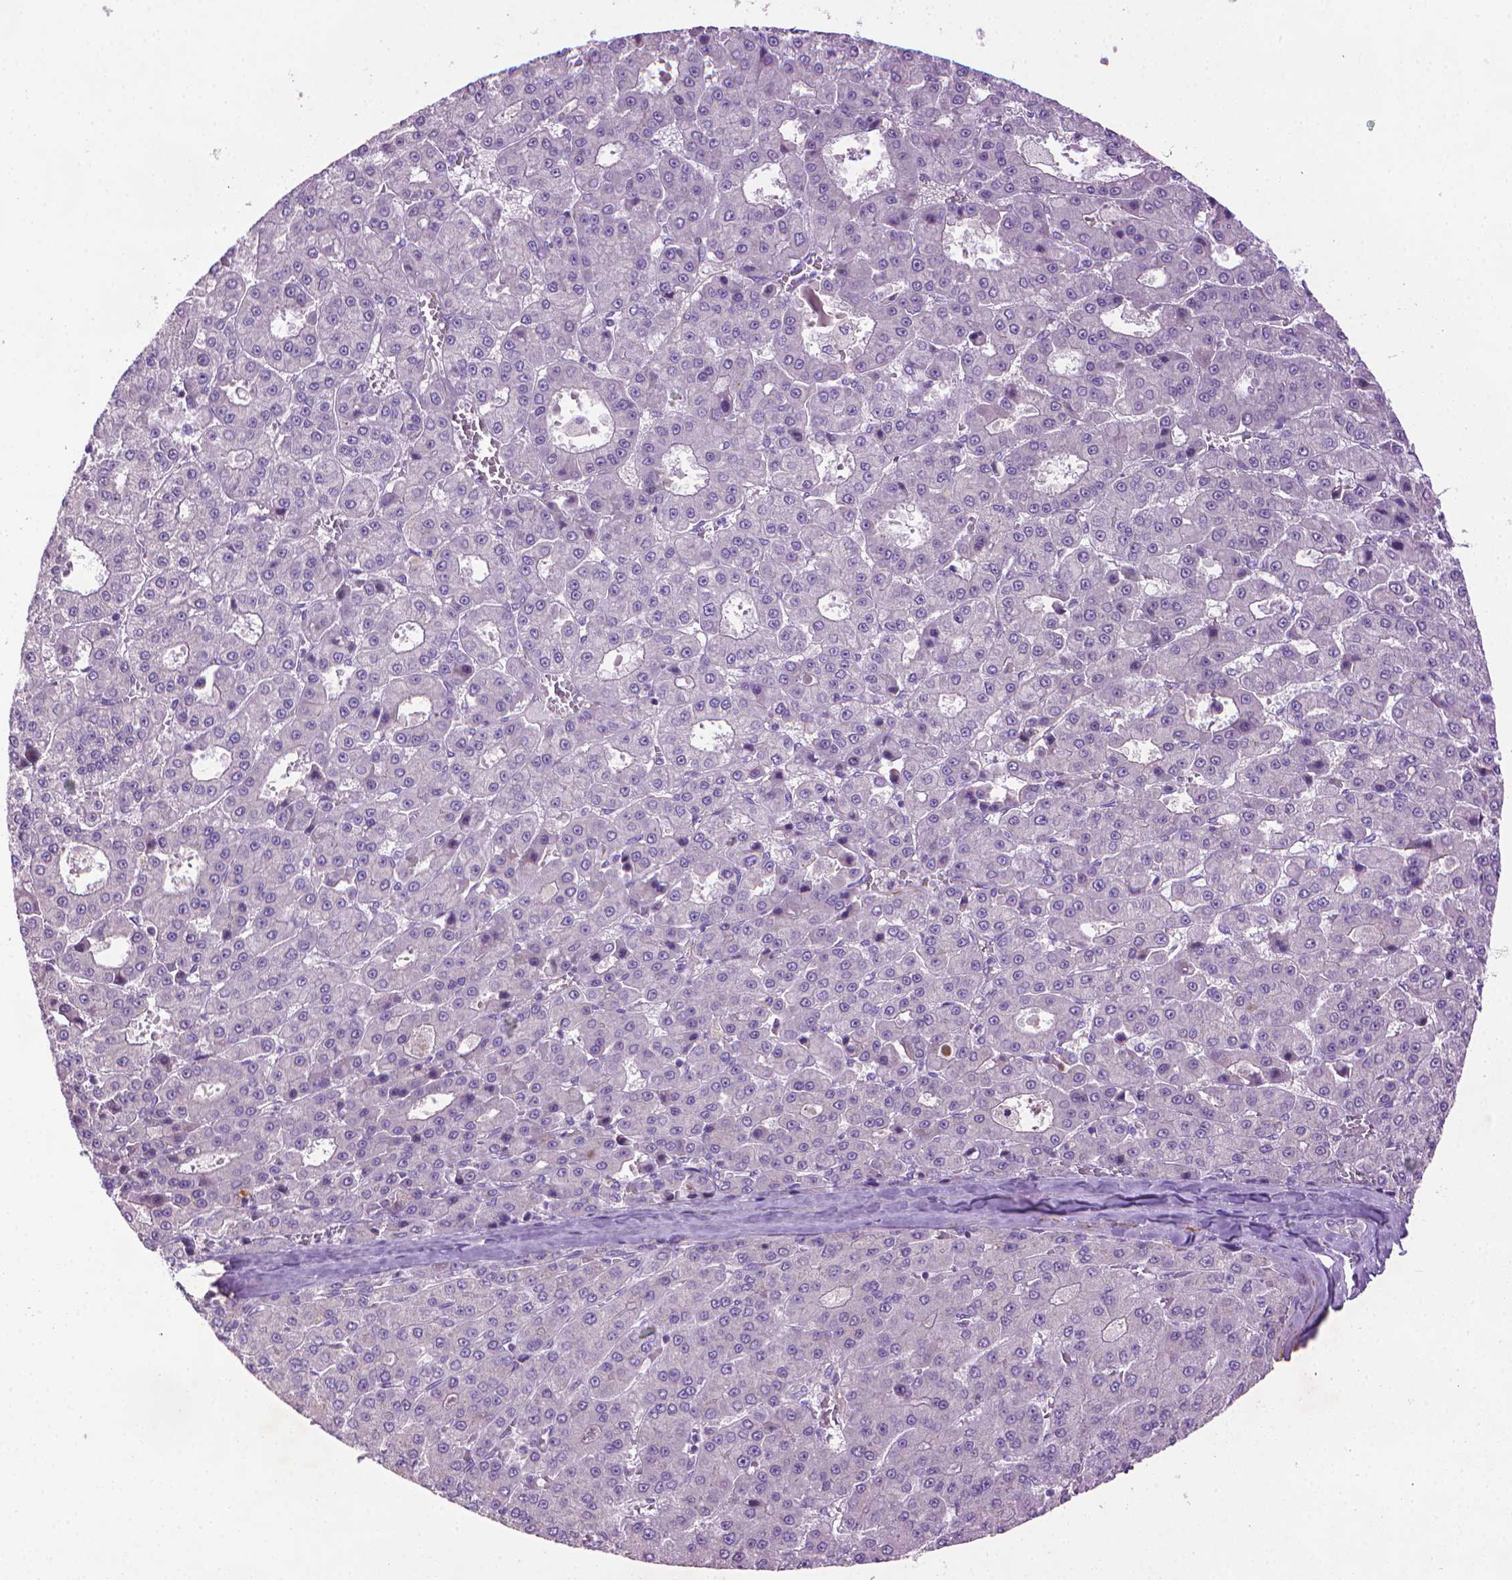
{"staining": {"intensity": "negative", "quantity": "none", "location": "none"}, "tissue": "liver cancer", "cell_type": "Tumor cells", "image_type": "cancer", "snomed": [{"axis": "morphology", "description": "Carcinoma, Hepatocellular, NOS"}, {"axis": "topography", "description": "Liver"}], "caption": "Immunohistochemistry micrograph of neoplastic tissue: human liver cancer (hepatocellular carcinoma) stained with DAB (3,3'-diaminobenzidine) reveals no significant protein staining in tumor cells.", "gene": "AQP10", "patient": {"sex": "male", "age": 70}}